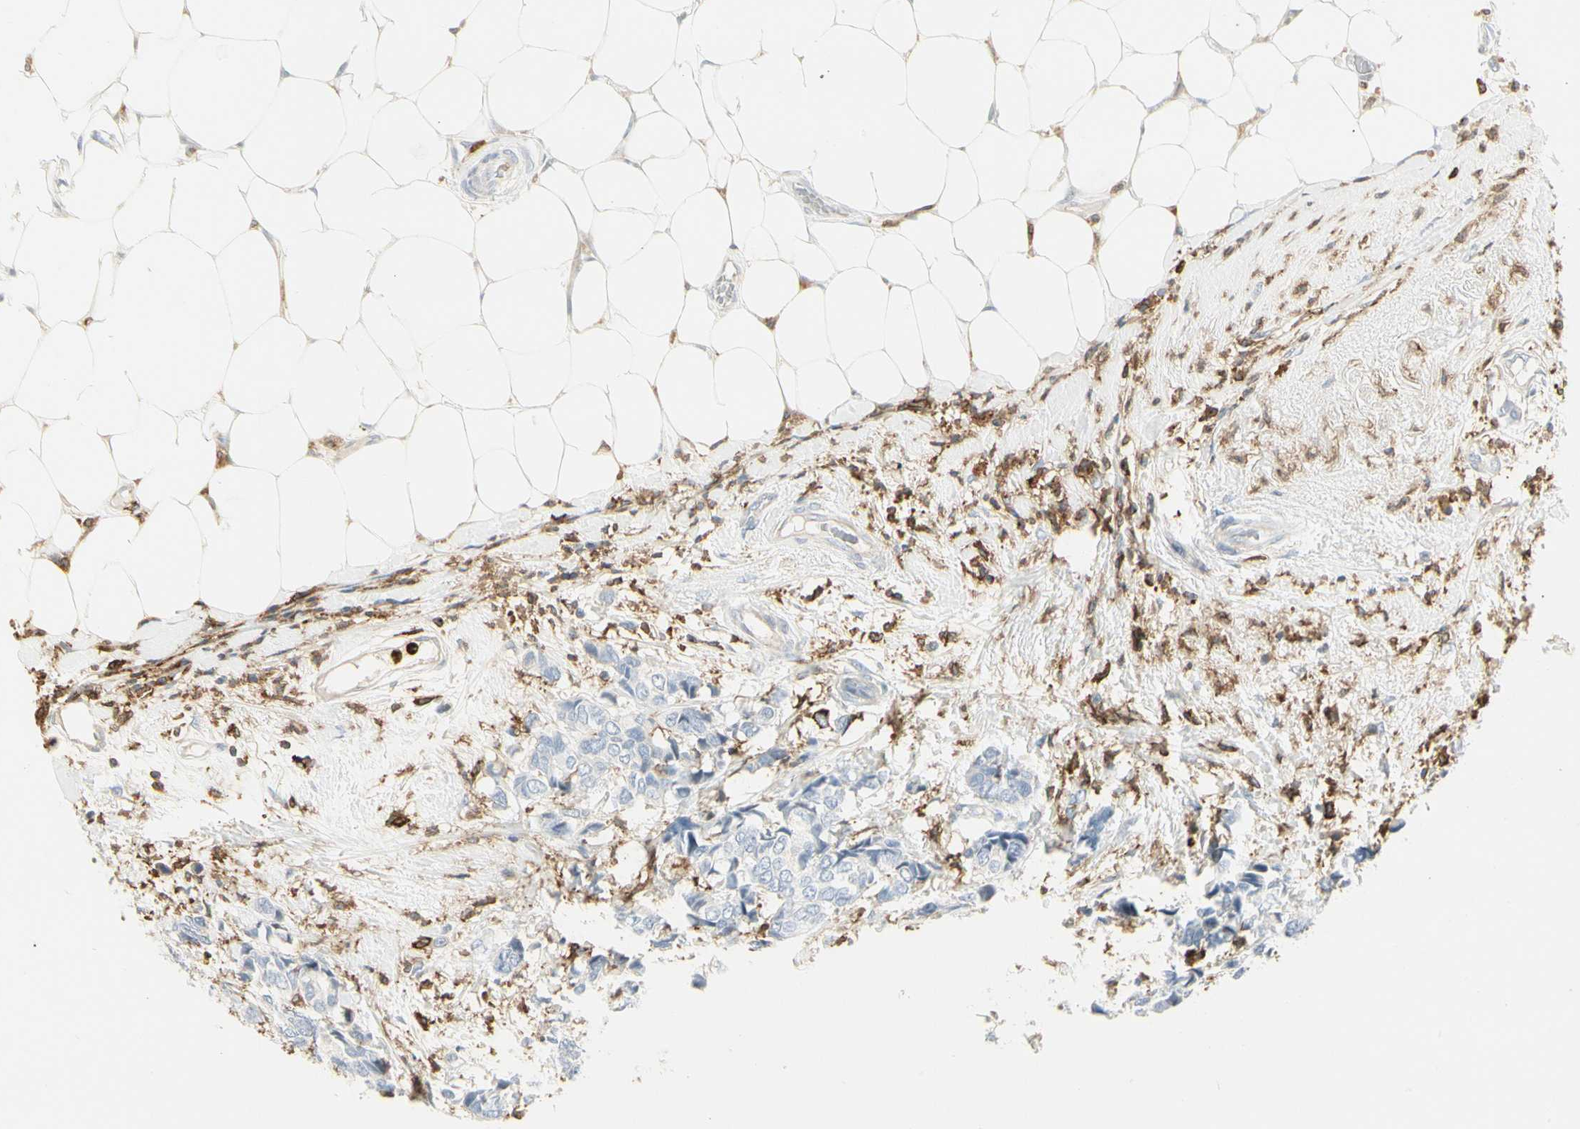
{"staining": {"intensity": "negative", "quantity": "none", "location": "none"}, "tissue": "breast cancer", "cell_type": "Tumor cells", "image_type": "cancer", "snomed": [{"axis": "morphology", "description": "Duct carcinoma"}, {"axis": "topography", "description": "Breast"}], "caption": "Tumor cells show no significant protein positivity in breast cancer.", "gene": "ITGB2", "patient": {"sex": "female", "age": 87}}